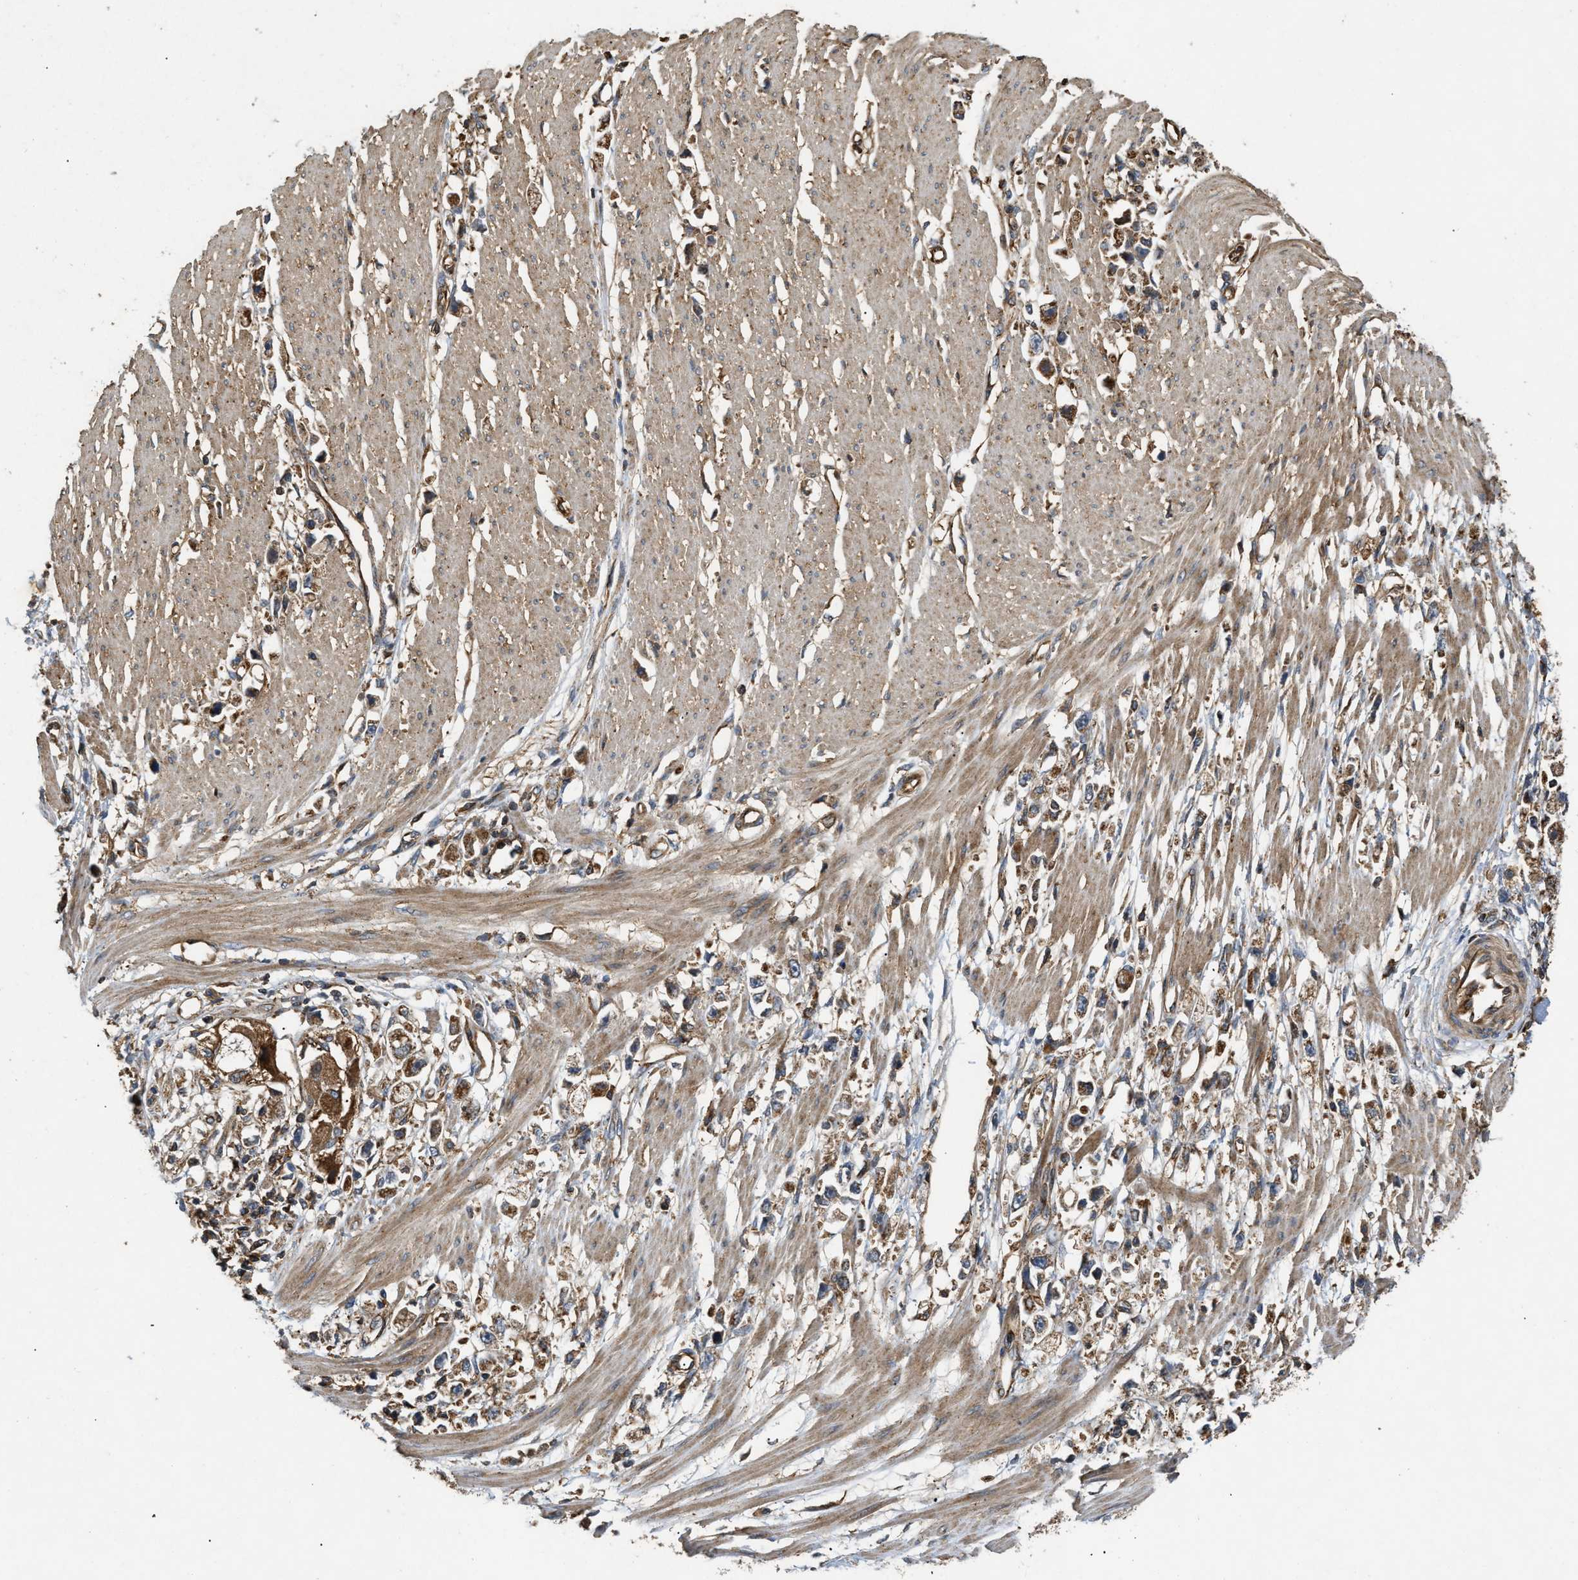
{"staining": {"intensity": "moderate", "quantity": ">75%", "location": "cytoplasmic/membranous"}, "tissue": "stomach cancer", "cell_type": "Tumor cells", "image_type": "cancer", "snomed": [{"axis": "morphology", "description": "Adenocarcinoma, NOS"}, {"axis": "topography", "description": "Stomach"}], "caption": "A micrograph of human stomach cancer (adenocarcinoma) stained for a protein exhibits moderate cytoplasmic/membranous brown staining in tumor cells.", "gene": "GNB4", "patient": {"sex": "female", "age": 59}}